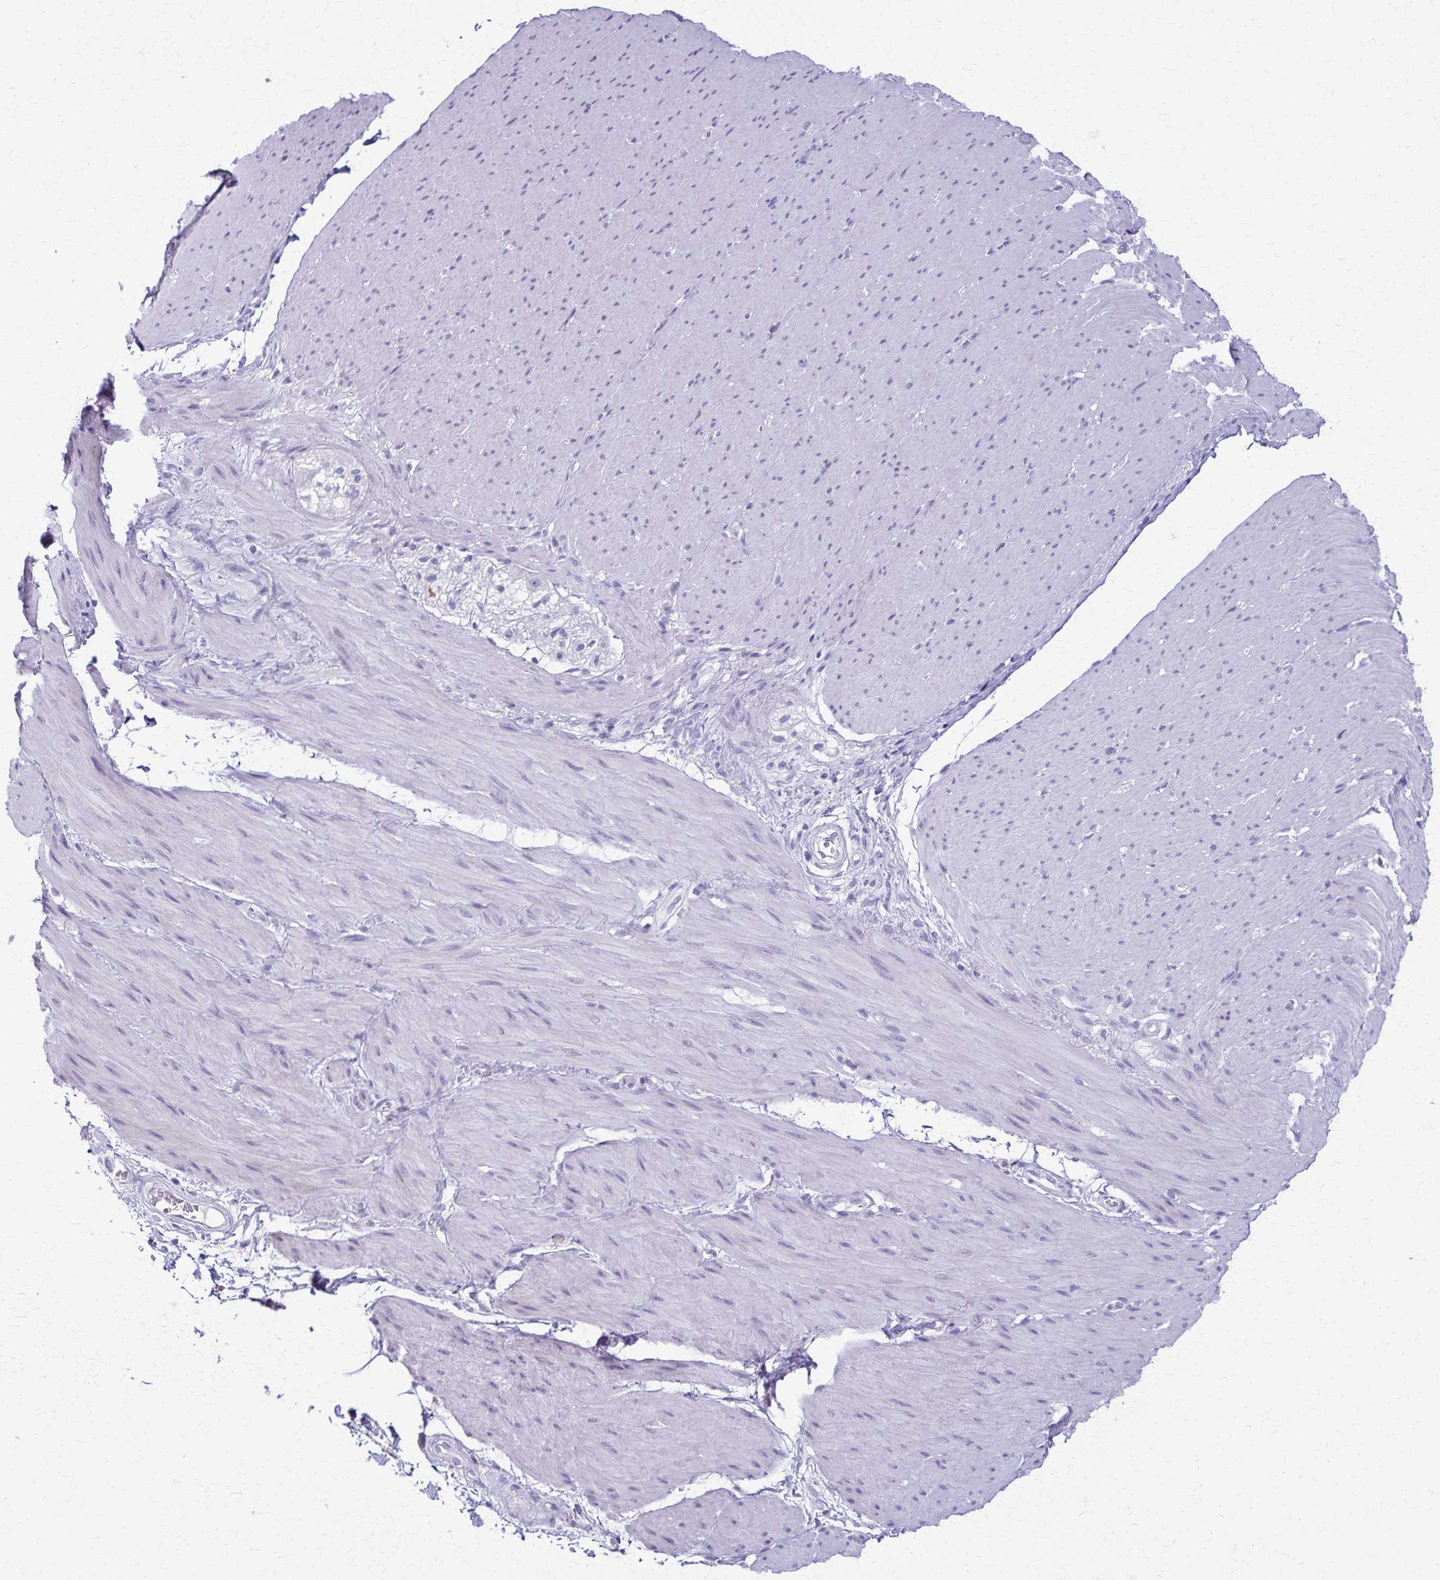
{"staining": {"intensity": "negative", "quantity": "none", "location": "none"}, "tissue": "smooth muscle", "cell_type": "Smooth muscle cells", "image_type": "normal", "snomed": [{"axis": "morphology", "description": "Normal tissue, NOS"}, {"axis": "topography", "description": "Smooth muscle"}, {"axis": "topography", "description": "Rectum"}], "caption": "Protein analysis of normal smooth muscle reveals no significant positivity in smooth muscle cells.", "gene": "TMEM60", "patient": {"sex": "male", "age": 53}}